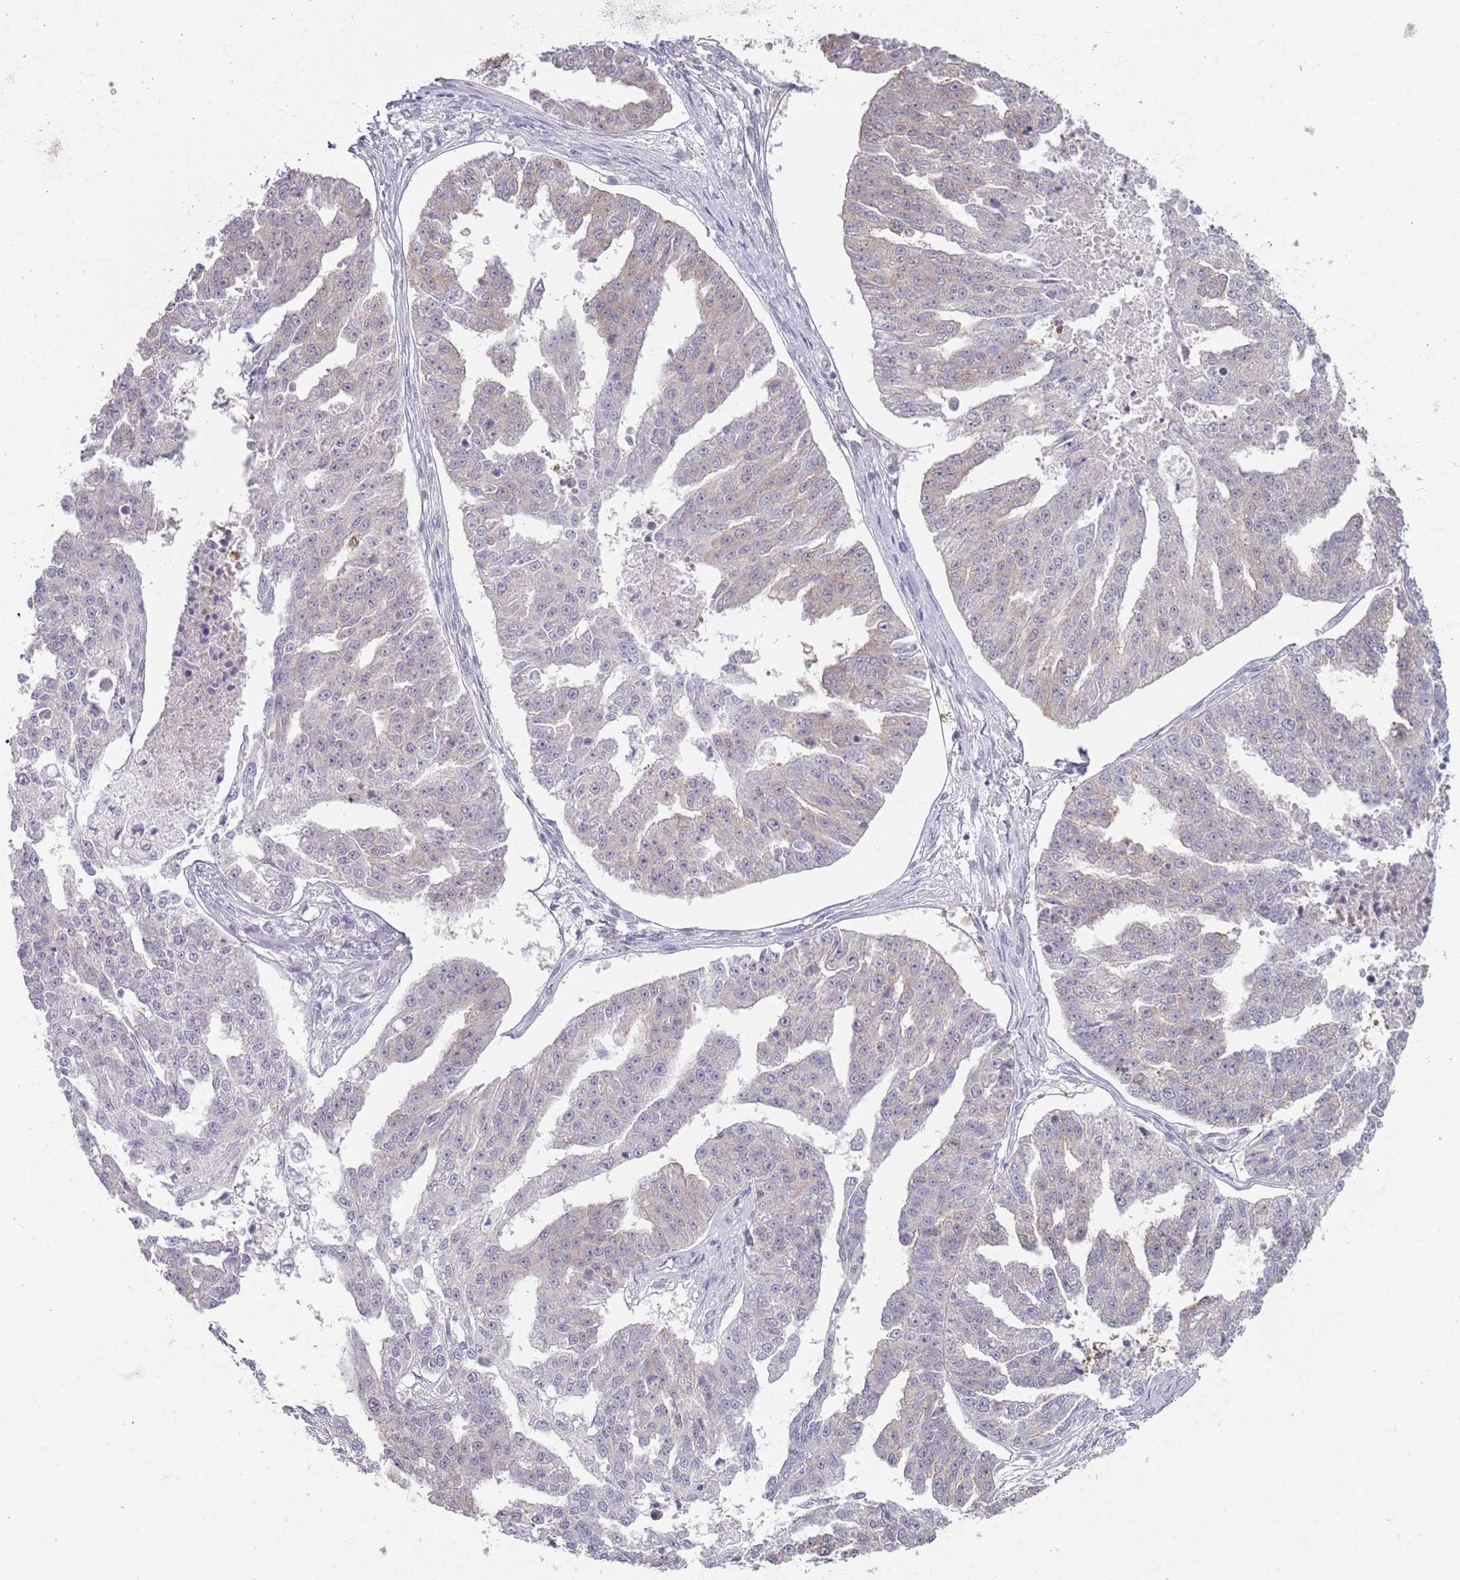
{"staining": {"intensity": "negative", "quantity": "none", "location": "none"}, "tissue": "ovarian cancer", "cell_type": "Tumor cells", "image_type": "cancer", "snomed": [{"axis": "morphology", "description": "Cystadenocarcinoma, serous, NOS"}, {"axis": "topography", "description": "Ovary"}], "caption": "A photomicrograph of ovarian cancer (serous cystadenocarcinoma) stained for a protein exhibits no brown staining in tumor cells.", "gene": "LDHD", "patient": {"sex": "female", "age": 58}}